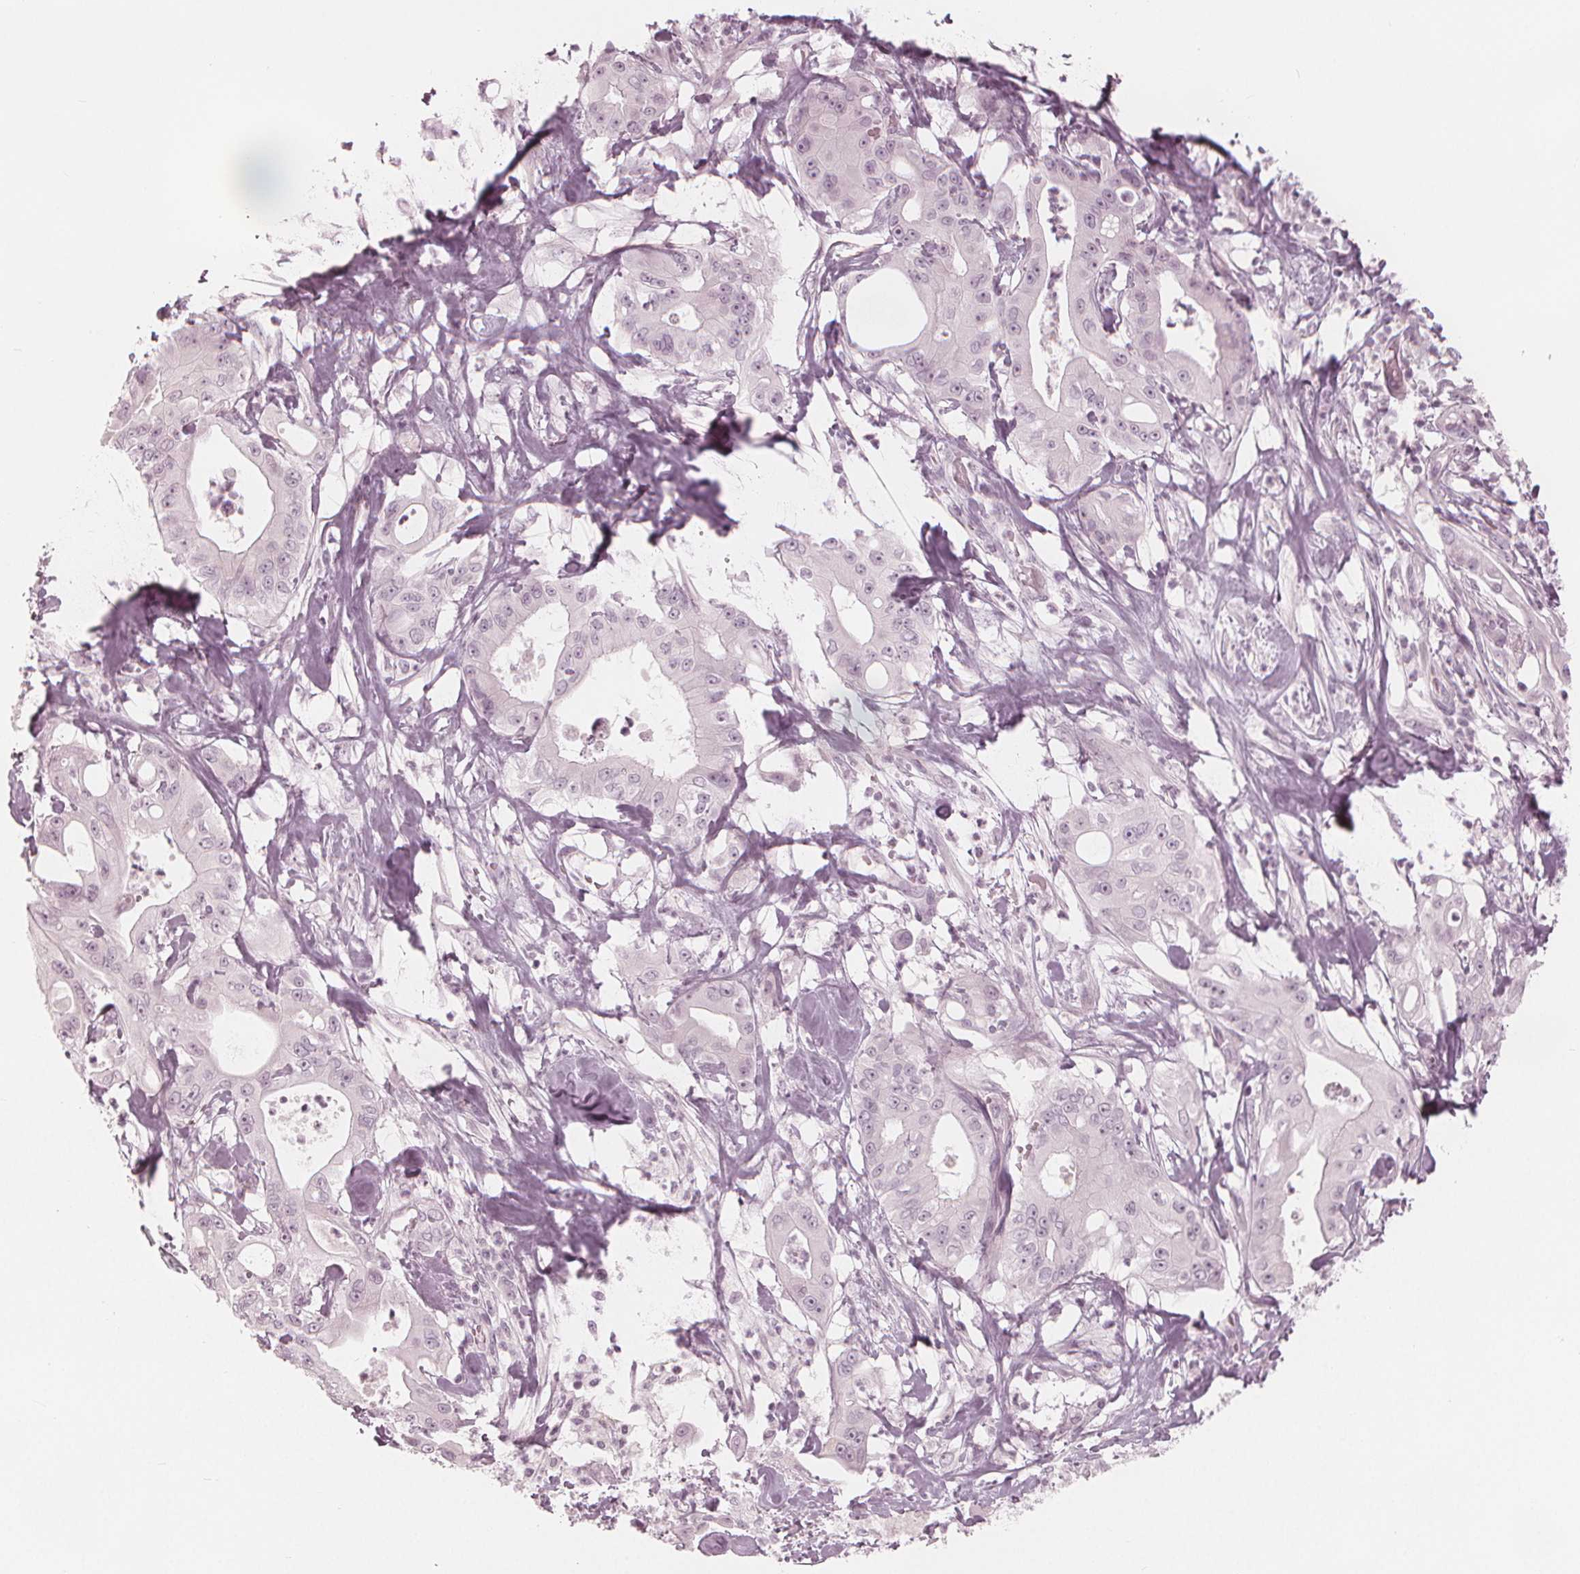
{"staining": {"intensity": "negative", "quantity": "none", "location": "none"}, "tissue": "pancreatic cancer", "cell_type": "Tumor cells", "image_type": "cancer", "snomed": [{"axis": "morphology", "description": "Adenocarcinoma, NOS"}, {"axis": "topography", "description": "Pancreas"}], "caption": "IHC of human adenocarcinoma (pancreatic) shows no positivity in tumor cells.", "gene": "PAEP", "patient": {"sex": "male", "age": 71}}